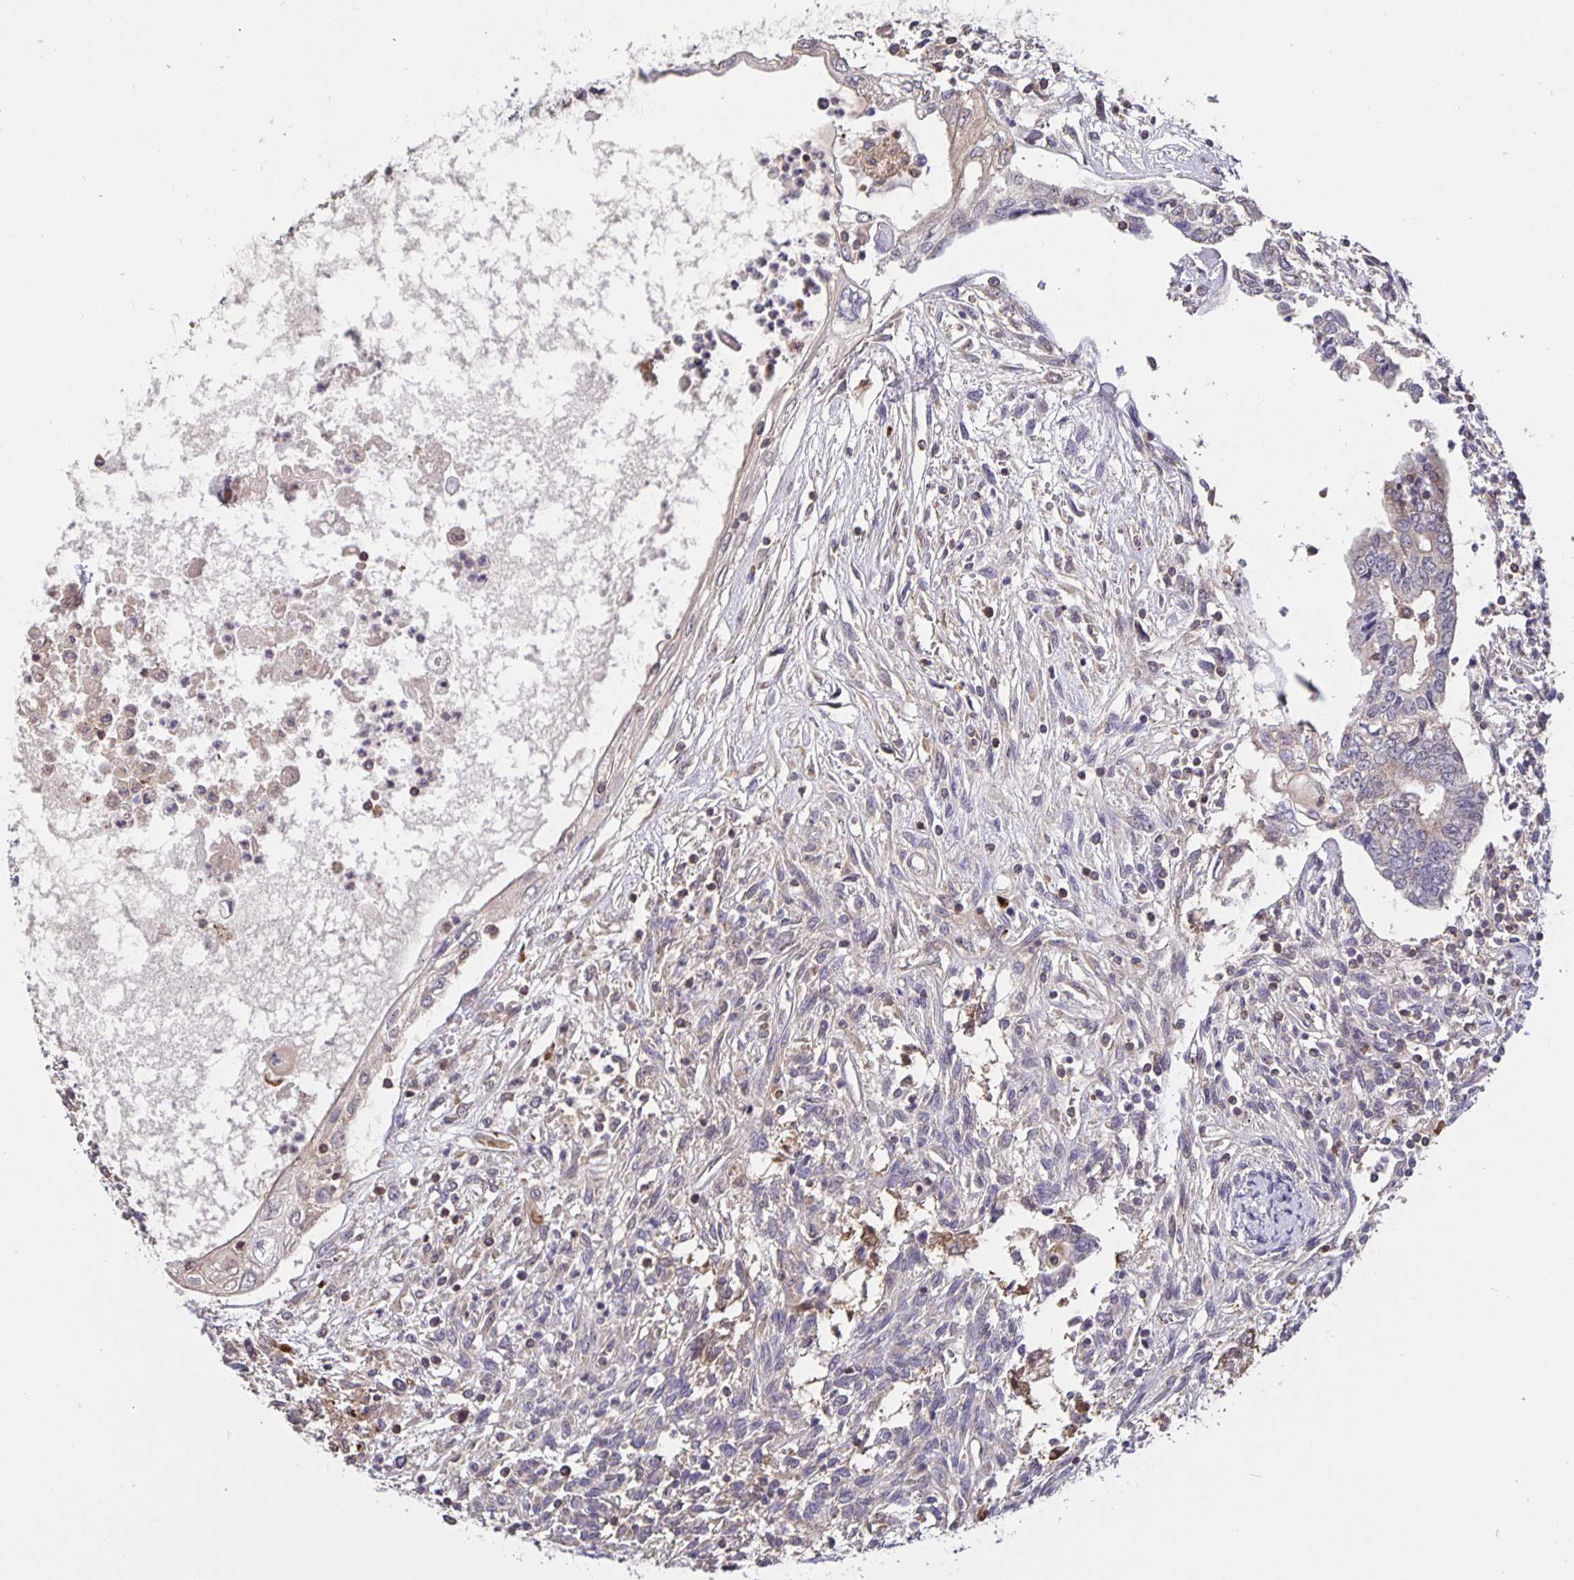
{"staining": {"intensity": "weak", "quantity": "<25%", "location": "cytoplasmic/membranous"}, "tissue": "testis cancer", "cell_type": "Tumor cells", "image_type": "cancer", "snomed": [{"axis": "morphology", "description": "Carcinoma, Embryonal, NOS"}, {"axis": "topography", "description": "Testis"}], "caption": "A photomicrograph of testis embryonal carcinoma stained for a protein reveals no brown staining in tumor cells.", "gene": "FEM1C", "patient": {"sex": "male", "age": 37}}